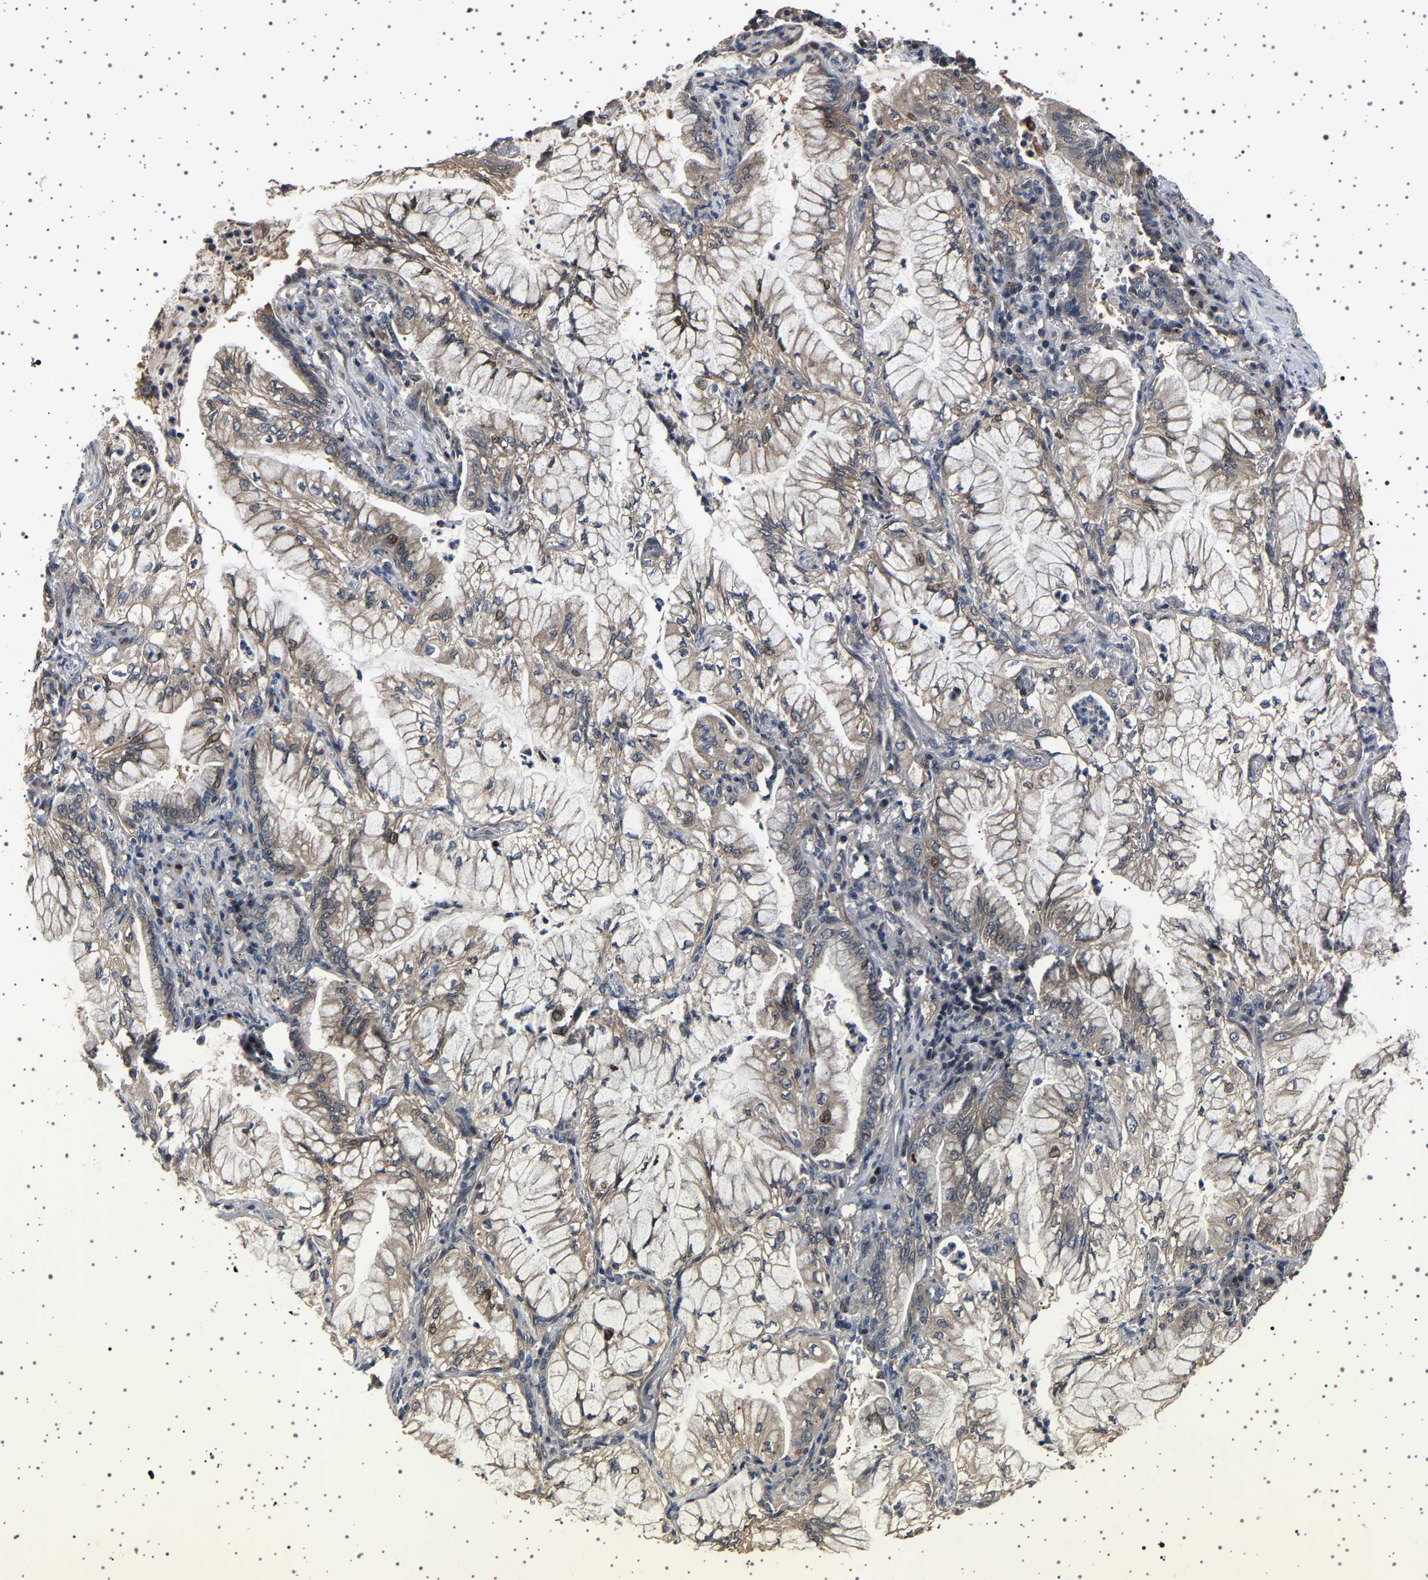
{"staining": {"intensity": "weak", "quantity": "<25%", "location": "cytoplasmic/membranous"}, "tissue": "lung cancer", "cell_type": "Tumor cells", "image_type": "cancer", "snomed": [{"axis": "morphology", "description": "Adenocarcinoma, NOS"}, {"axis": "topography", "description": "Lung"}], "caption": "Adenocarcinoma (lung) stained for a protein using immunohistochemistry (IHC) shows no expression tumor cells.", "gene": "NCKAP1", "patient": {"sex": "female", "age": 70}}